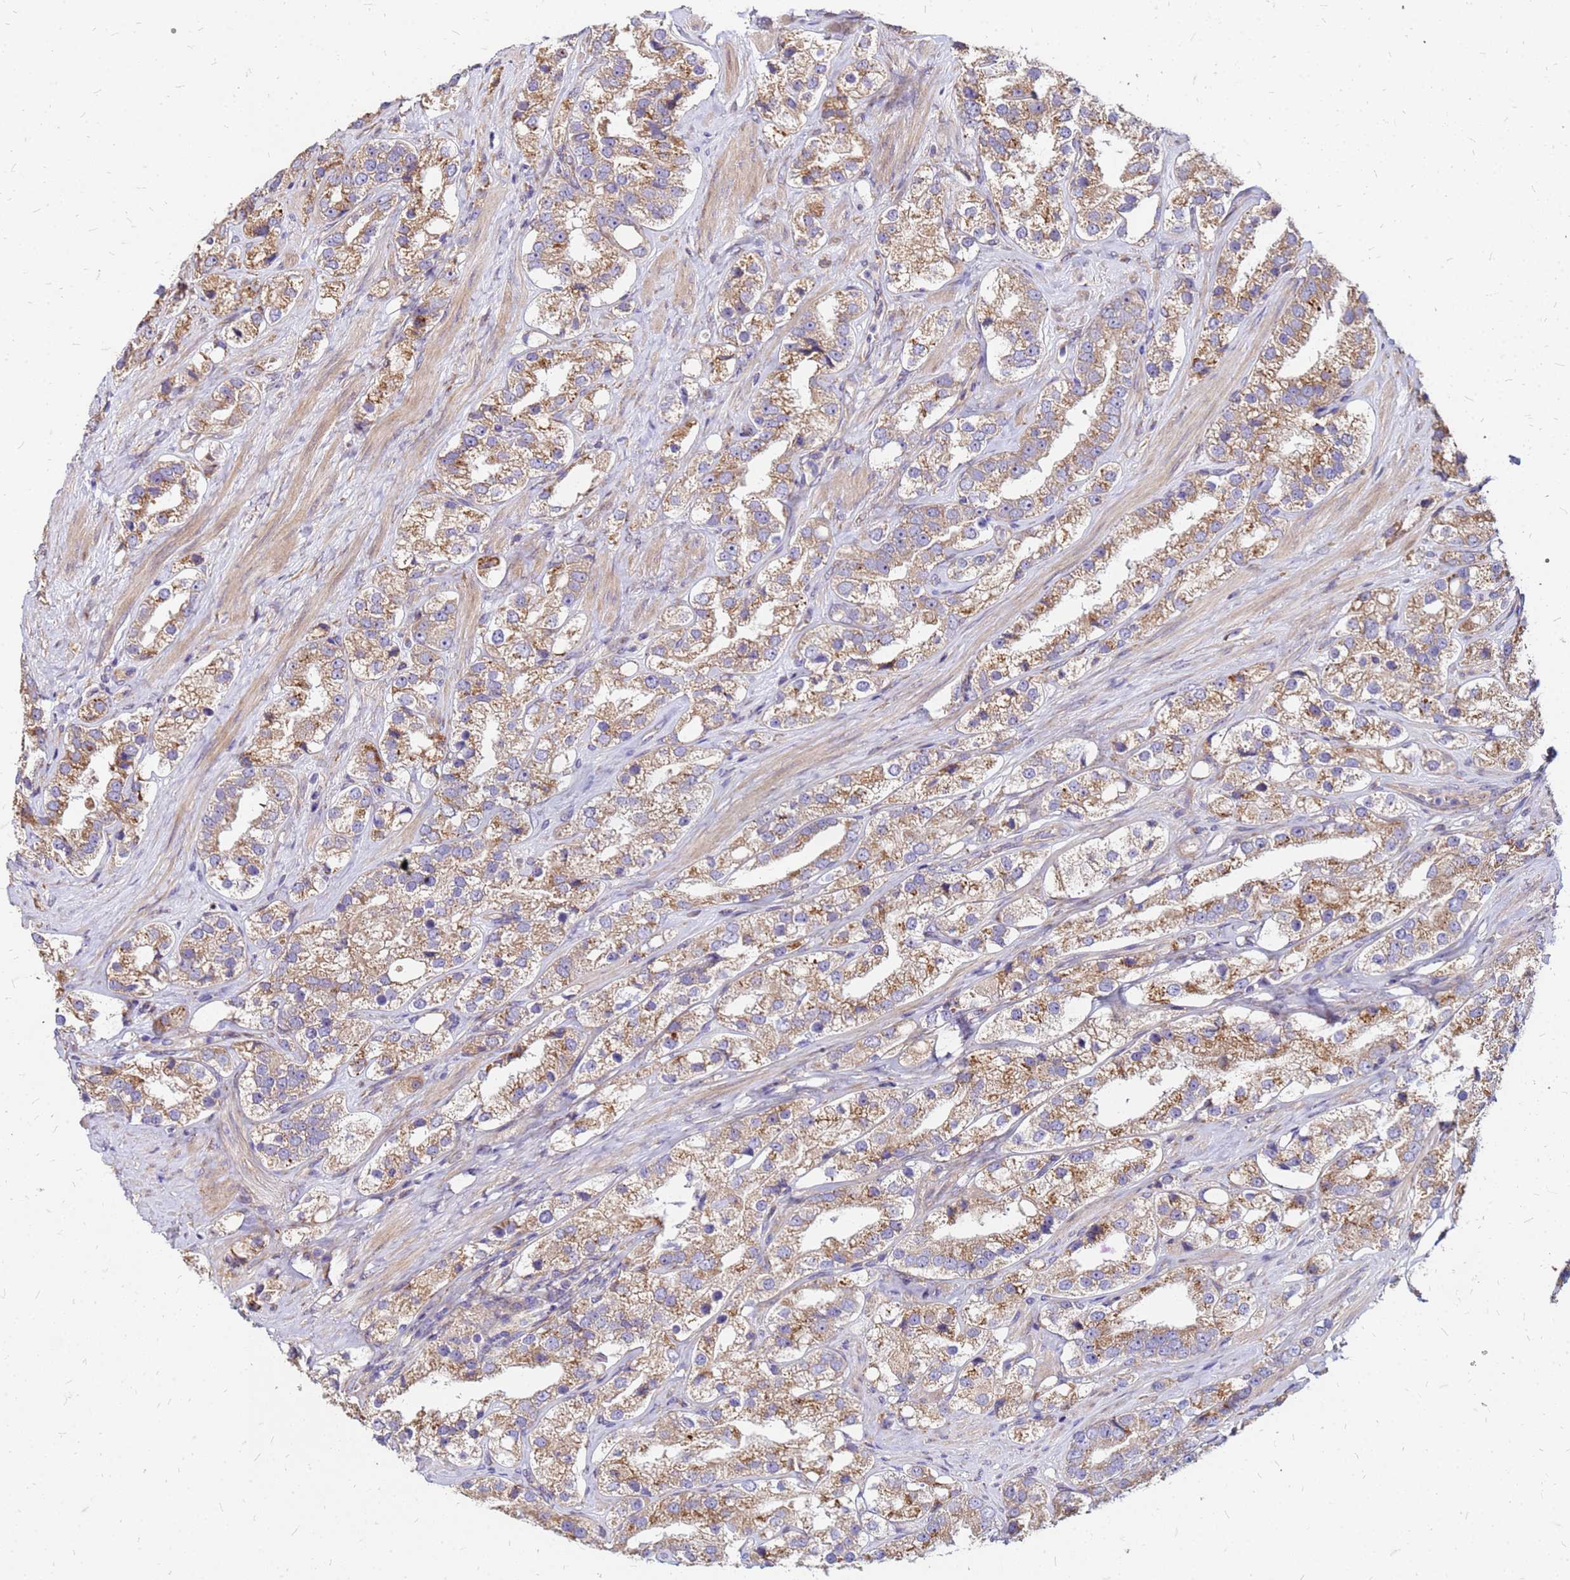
{"staining": {"intensity": "moderate", "quantity": ">75%", "location": "cytoplasmic/membranous"}, "tissue": "prostate cancer", "cell_type": "Tumor cells", "image_type": "cancer", "snomed": [{"axis": "morphology", "description": "Adenocarcinoma, NOS"}, {"axis": "topography", "description": "Prostate"}], "caption": "Adenocarcinoma (prostate) stained for a protein shows moderate cytoplasmic/membranous positivity in tumor cells. (brown staining indicates protein expression, while blue staining denotes nuclei).", "gene": "VMO1", "patient": {"sex": "male", "age": 79}}